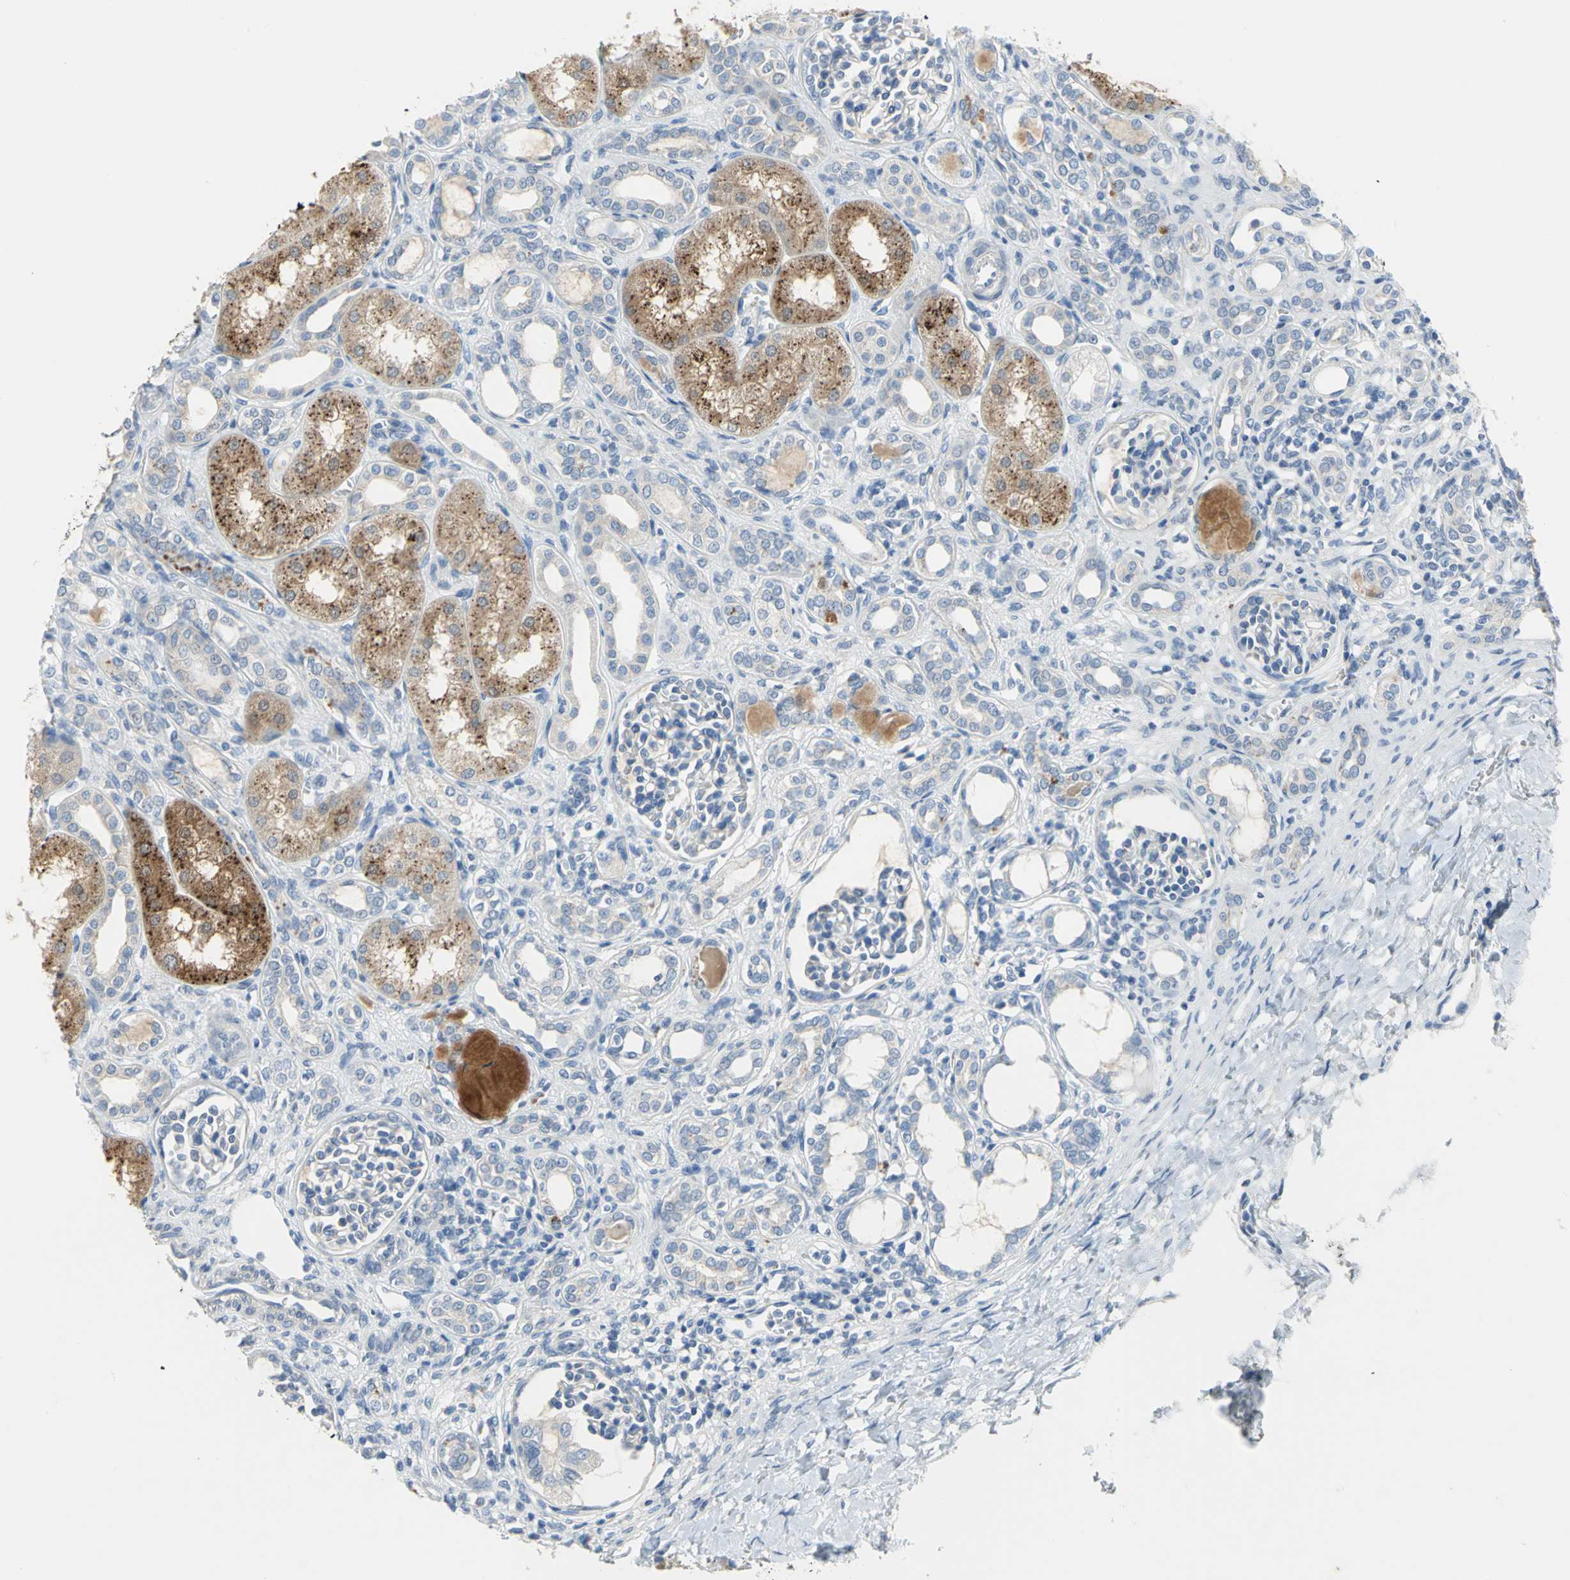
{"staining": {"intensity": "negative", "quantity": "none", "location": "none"}, "tissue": "kidney", "cell_type": "Cells in glomeruli", "image_type": "normal", "snomed": [{"axis": "morphology", "description": "Normal tissue, NOS"}, {"axis": "topography", "description": "Kidney"}], "caption": "This photomicrograph is of normal kidney stained with immunohistochemistry to label a protein in brown with the nuclei are counter-stained blue. There is no expression in cells in glomeruli. (Brightfield microscopy of DAB immunohistochemistry (IHC) at high magnification).", "gene": "PTGDS", "patient": {"sex": "male", "age": 7}}